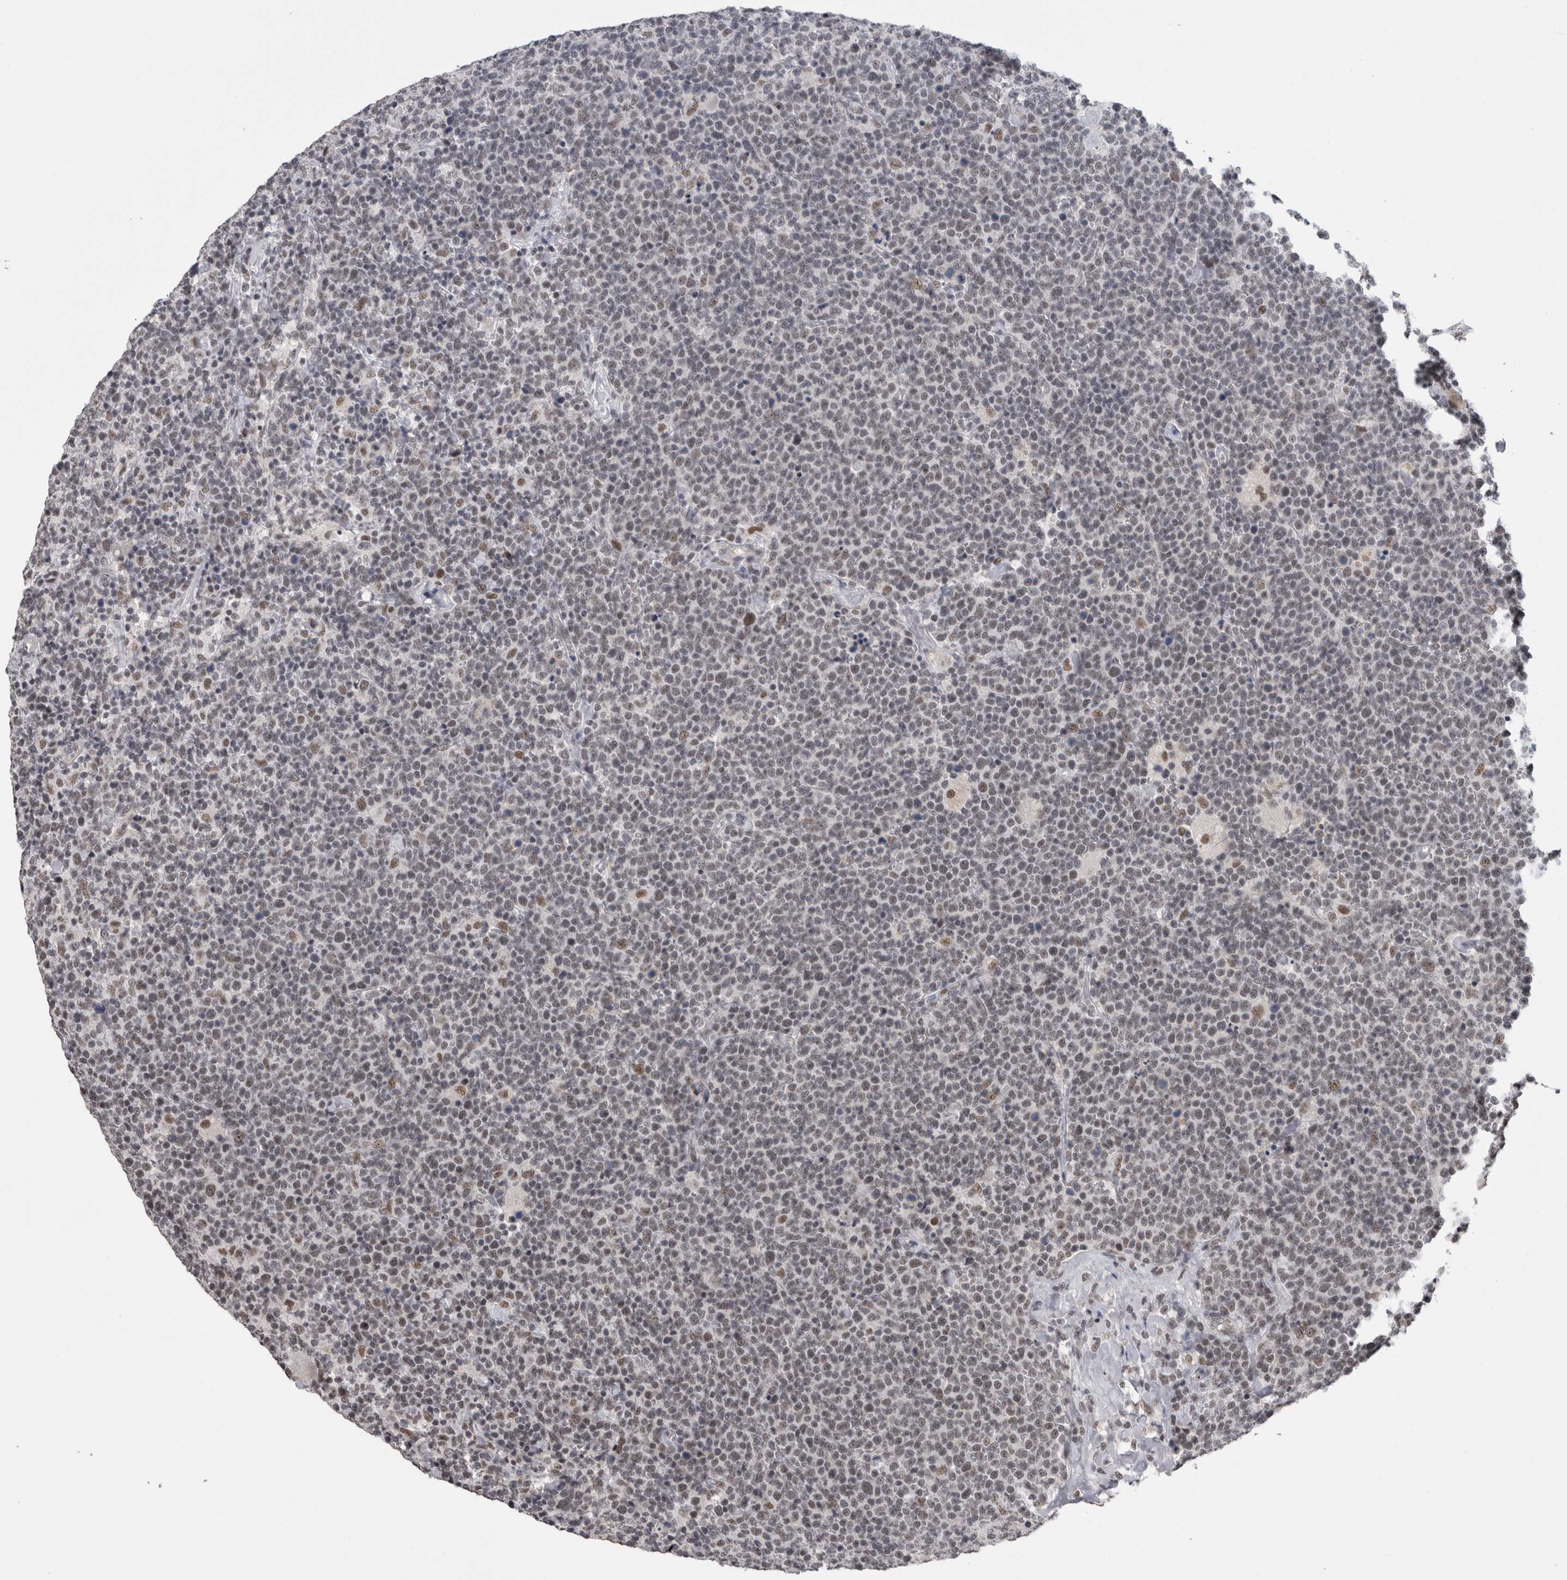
{"staining": {"intensity": "weak", "quantity": "<25%", "location": "nuclear"}, "tissue": "lymphoma", "cell_type": "Tumor cells", "image_type": "cancer", "snomed": [{"axis": "morphology", "description": "Malignant lymphoma, non-Hodgkin's type, High grade"}, {"axis": "topography", "description": "Lymph node"}], "caption": "Lymphoma stained for a protein using IHC shows no positivity tumor cells.", "gene": "CPSF2", "patient": {"sex": "male", "age": 61}}